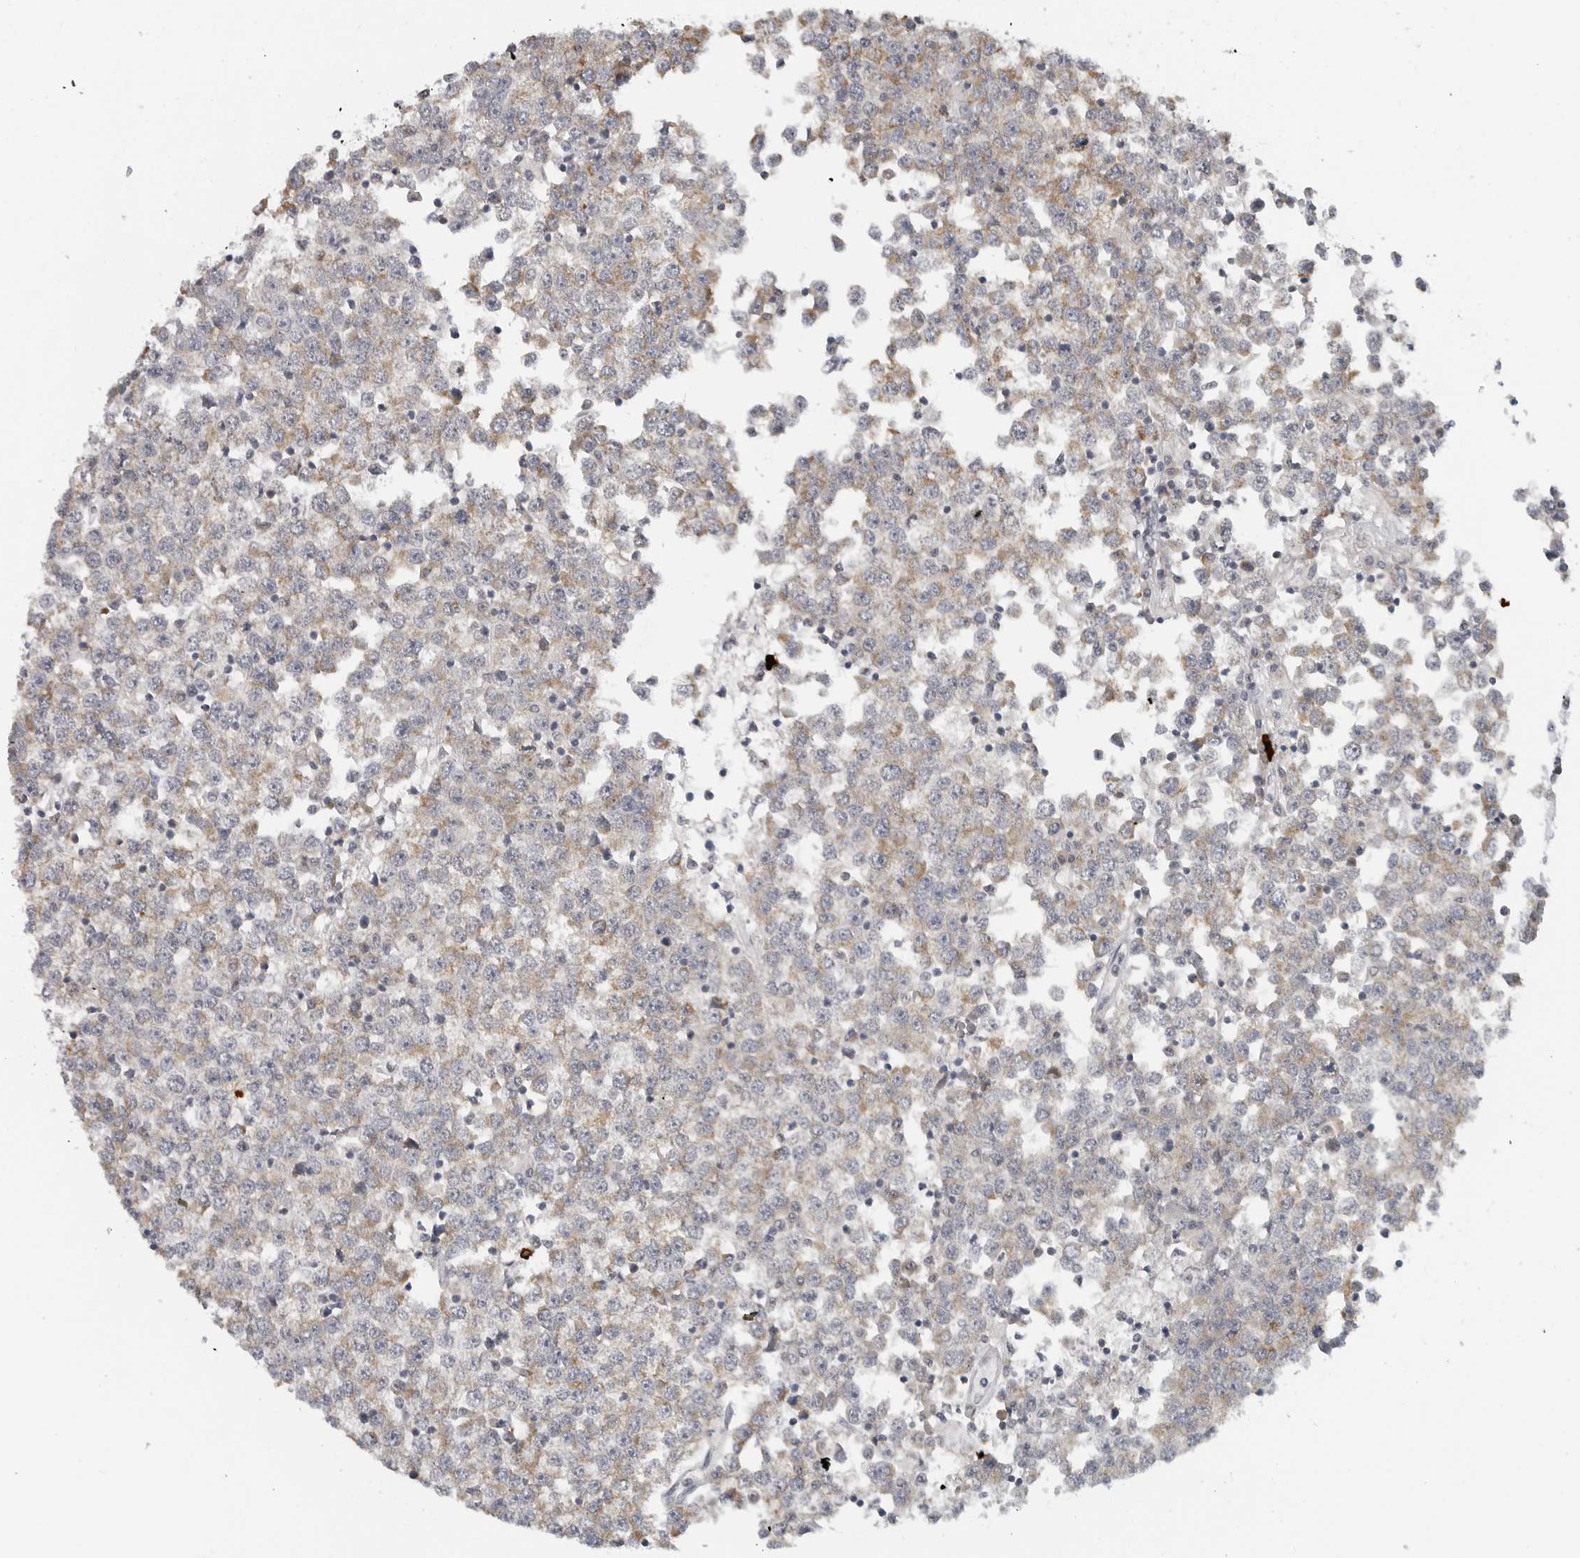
{"staining": {"intensity": "moderate", "quantity": ">75%", "location": "cytoplasmic/membranous"}, "tissue": "testis cancer", "cell_type": "Tumor cells", "image_type": "cancer", "snomed": [{"axis": "morphology", "description": "Seminoma, NOS"}, {"axis": "topography", "description": "Testis"}], "caption": "Protein analysis of testis seminoma tissue displays moderate cytoplasmic/membranous expression in approximately >75% of tumor cells.", "gene": "IL12RB2", "patient": {"sex": "male", "age": 65}}